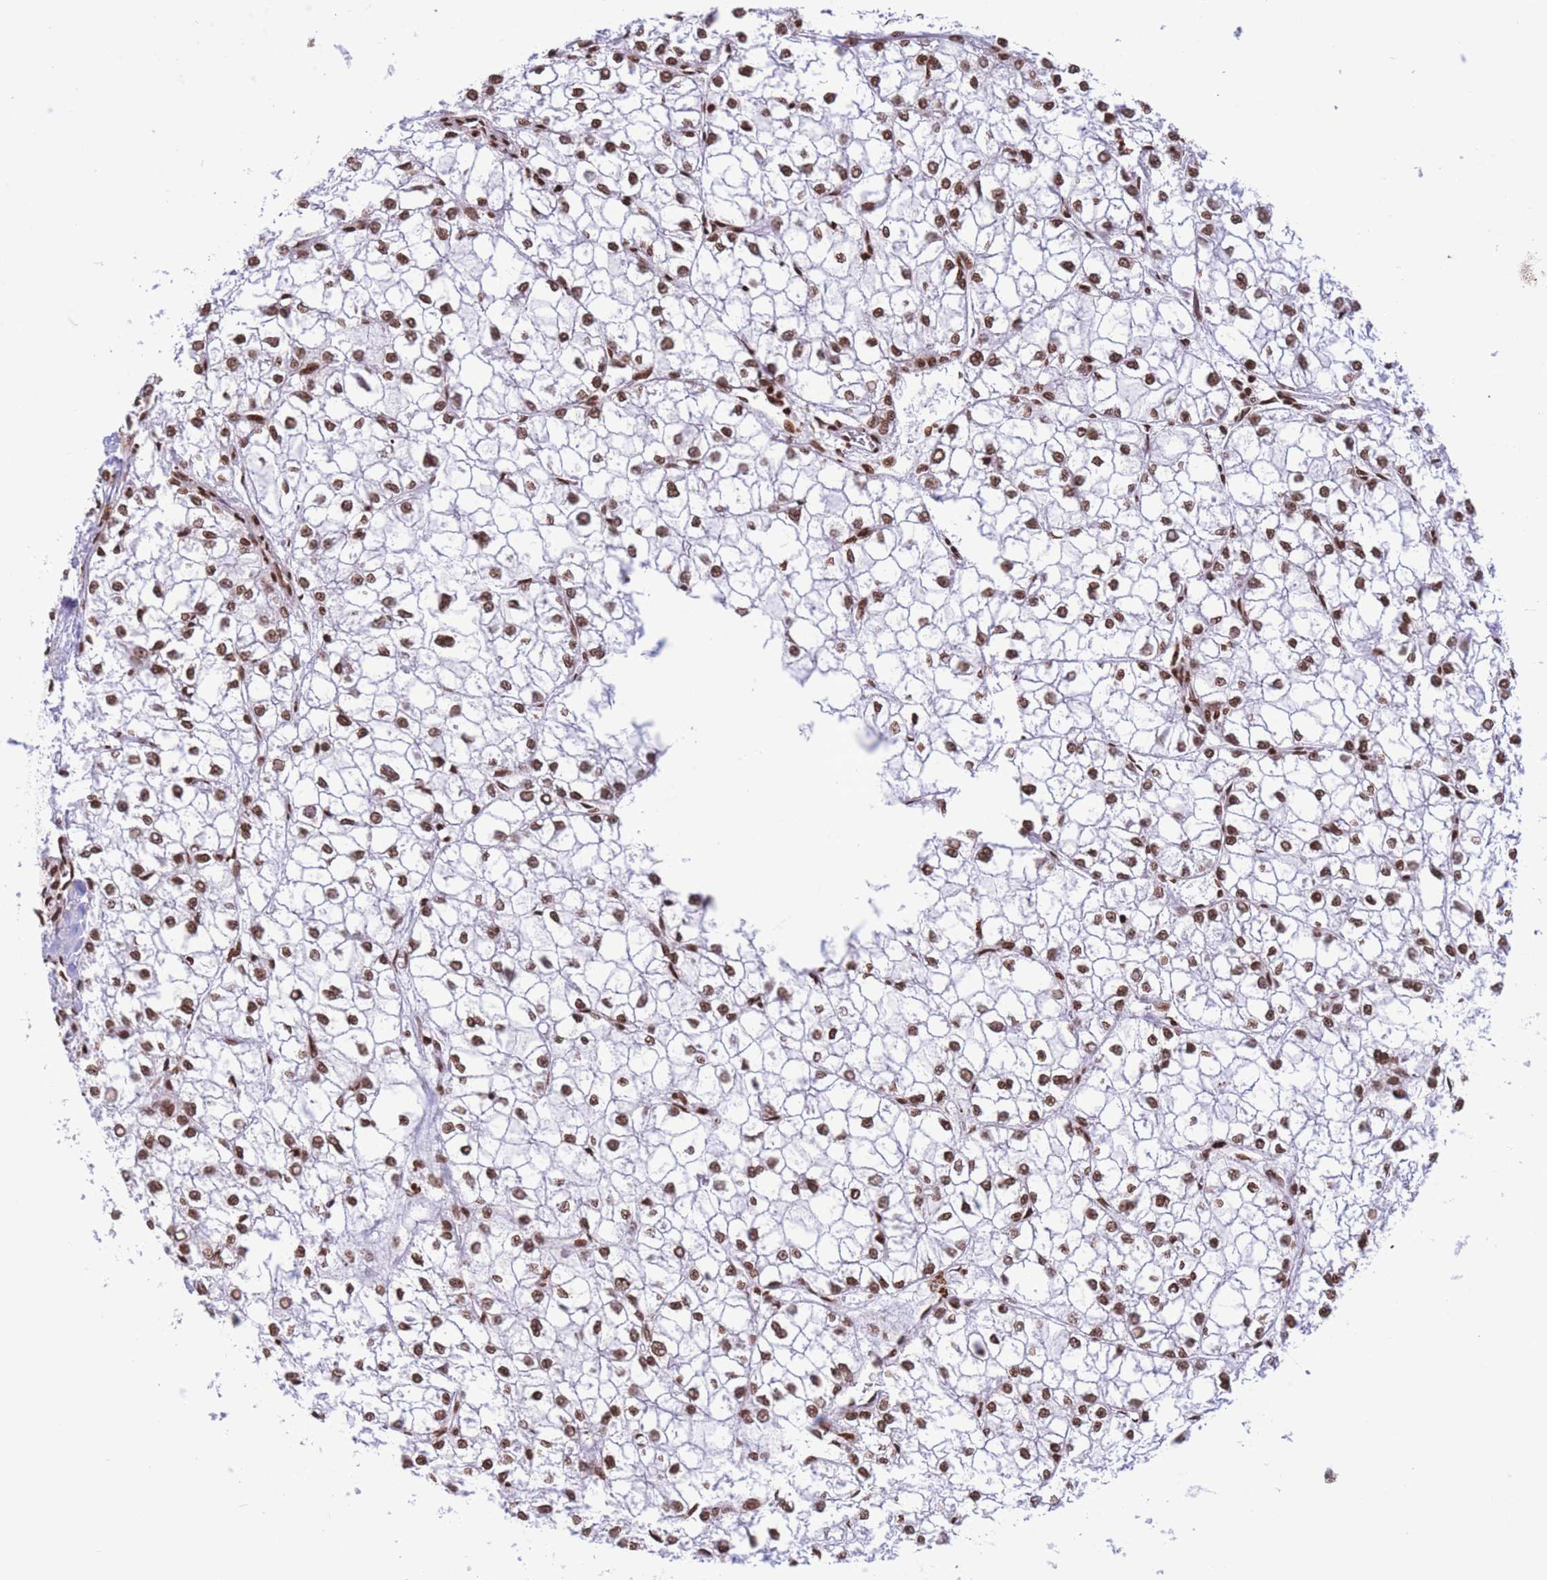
{"staining": {"intensity": "moderate", "quantity": ">75%", "location": "nuclear"}, "tissue": "liver cancer", "cell_type": "Tumor cells", "image_type": "cancer", "snomed": [{"axis": "morphology", "description": "Carcinoma, Hepatocellular, NOS"}, {"axis": "topography", "description": "Liver"}], "caption": "Liver cancer (hepatocellular carcinoma) stained with a brown dye reveals moderate nuclear positive staining in about >75% of tumor cells.", "gene": "H2BC11", "patient": {"sex": "female", "age": 43}}